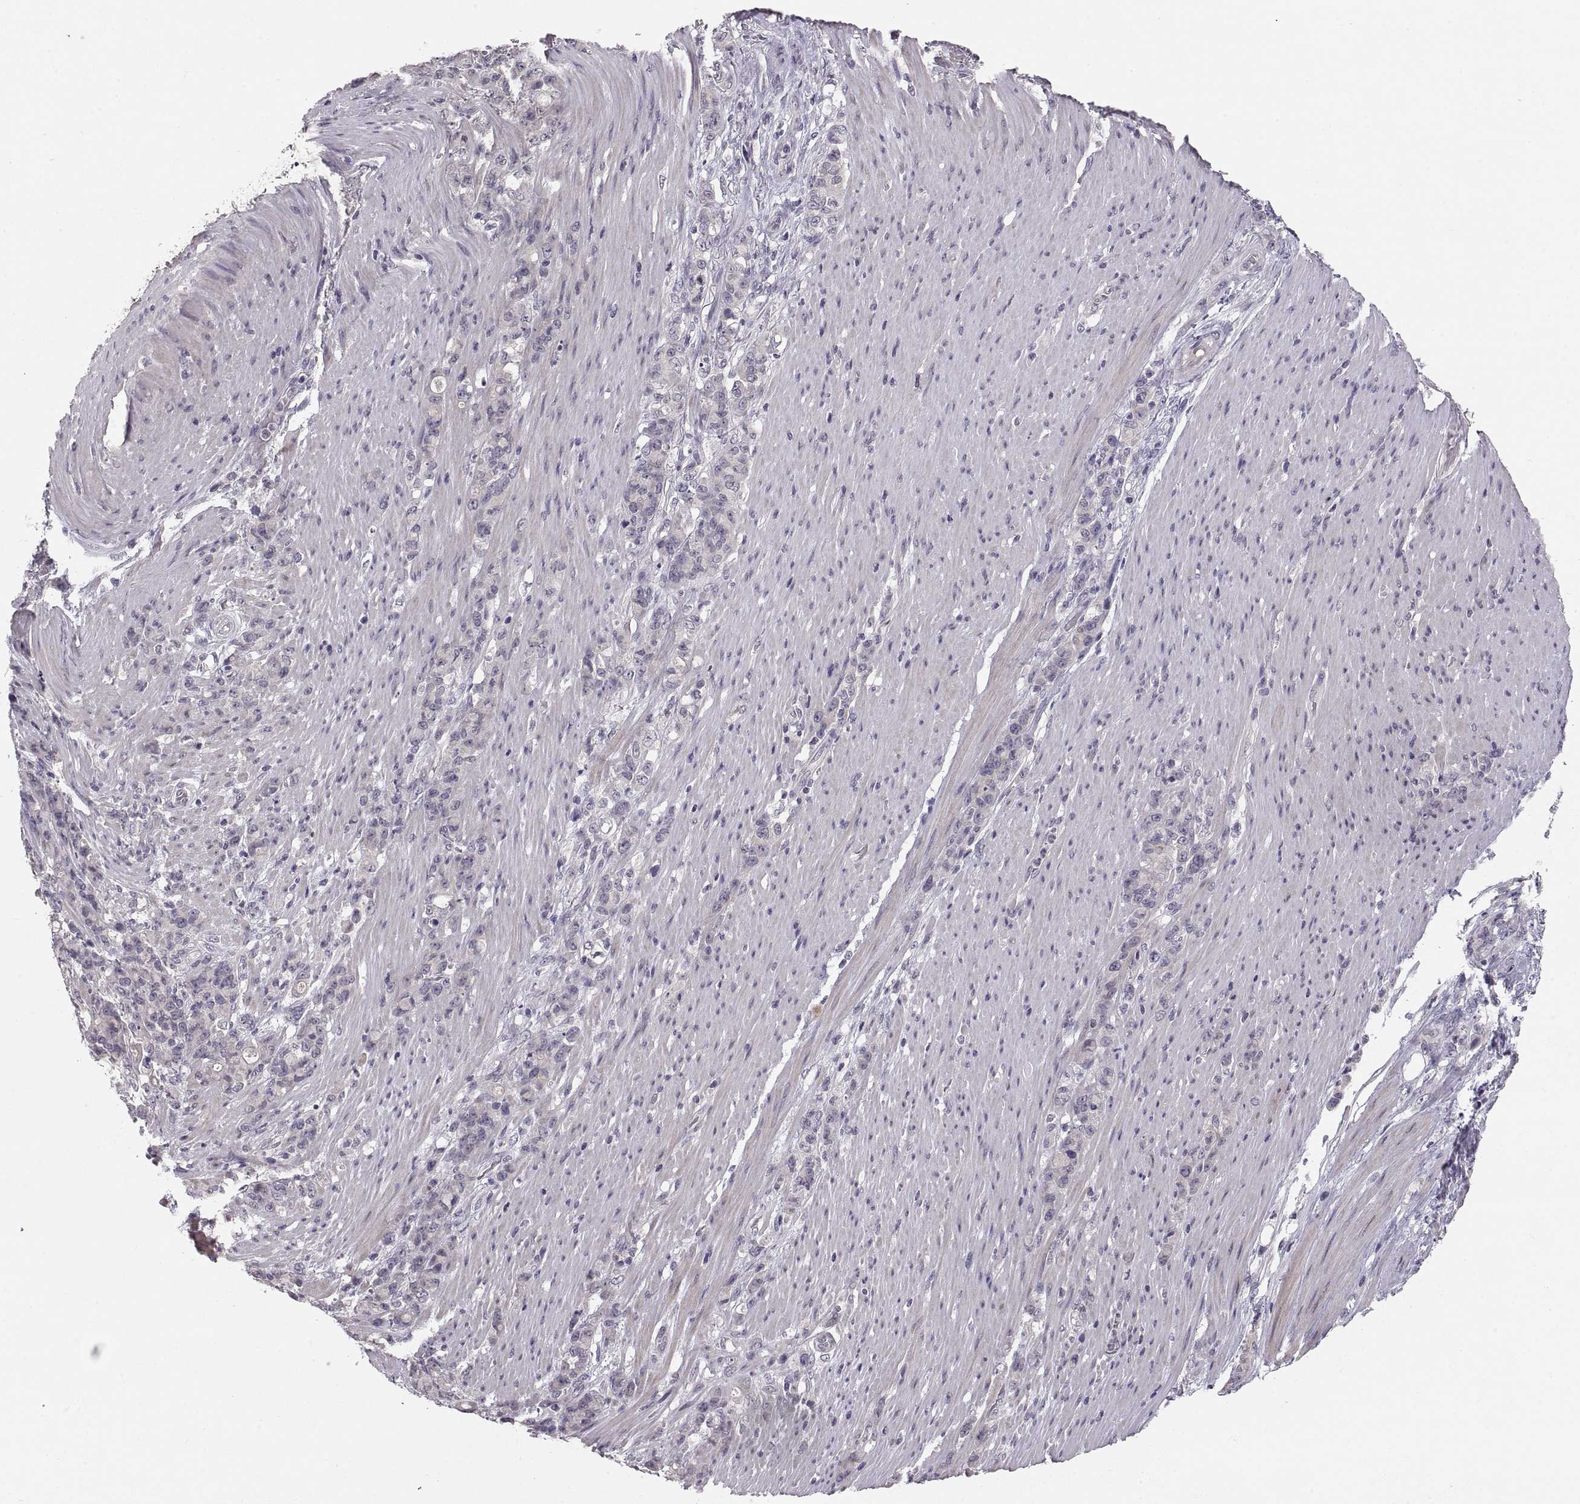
{"staining": {"intensity": "negative", "quantity": "none", "location": "none"}, "tissue": "stomach cancer", "cell_type": "Tumor cells", "image_type": "cancer", "snomed": [{"axis": "morphology", "description": "Adenocarcinoma, NOS"}, {"axis": "topography", "description": "Stomach"}], "caption": "Immunohistochemical staining of human stomach cancer (adenocarcinoma) demonstrates no significant positivity in tumor cells.", "gene": "PAX2", "patient": {"sex": "female", "age": 79}}